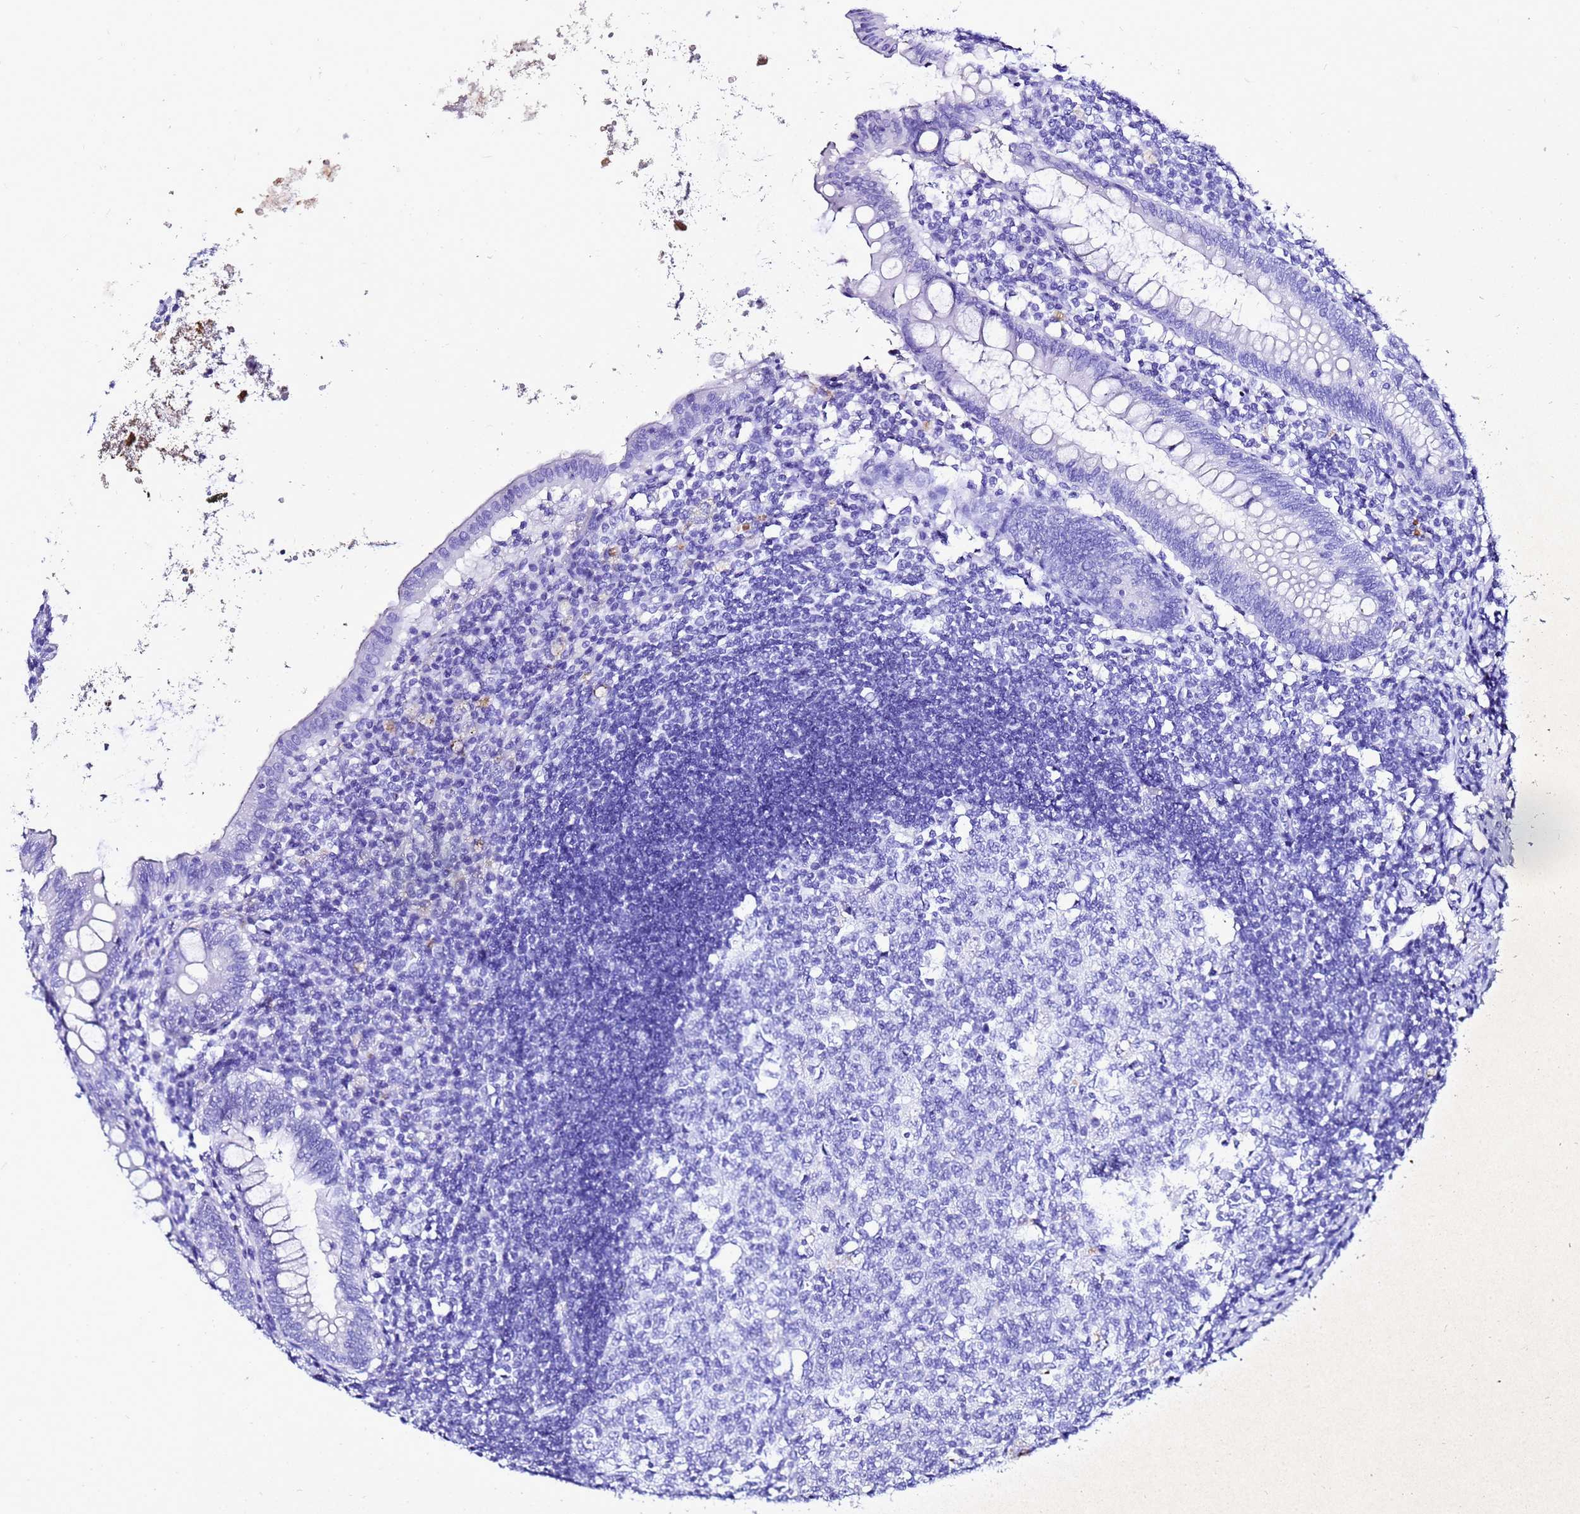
{"staining": {"intensity": "negative", "quantity": "none", "location": "none"}, "tissue": "appendix", "cell_type": "Glandular cells", "image_type": "normal", "snomed": [{"axis": "morphology", "description": "Normal tissue, NOS"}, {"axis": "topography", "description": "Appendix"}], "caption": "Appendix stained for a protein using IHC reveals no positivity glandular cells.", "gene": "LIPF", "patient": {"sex": "female", "age": 54}}